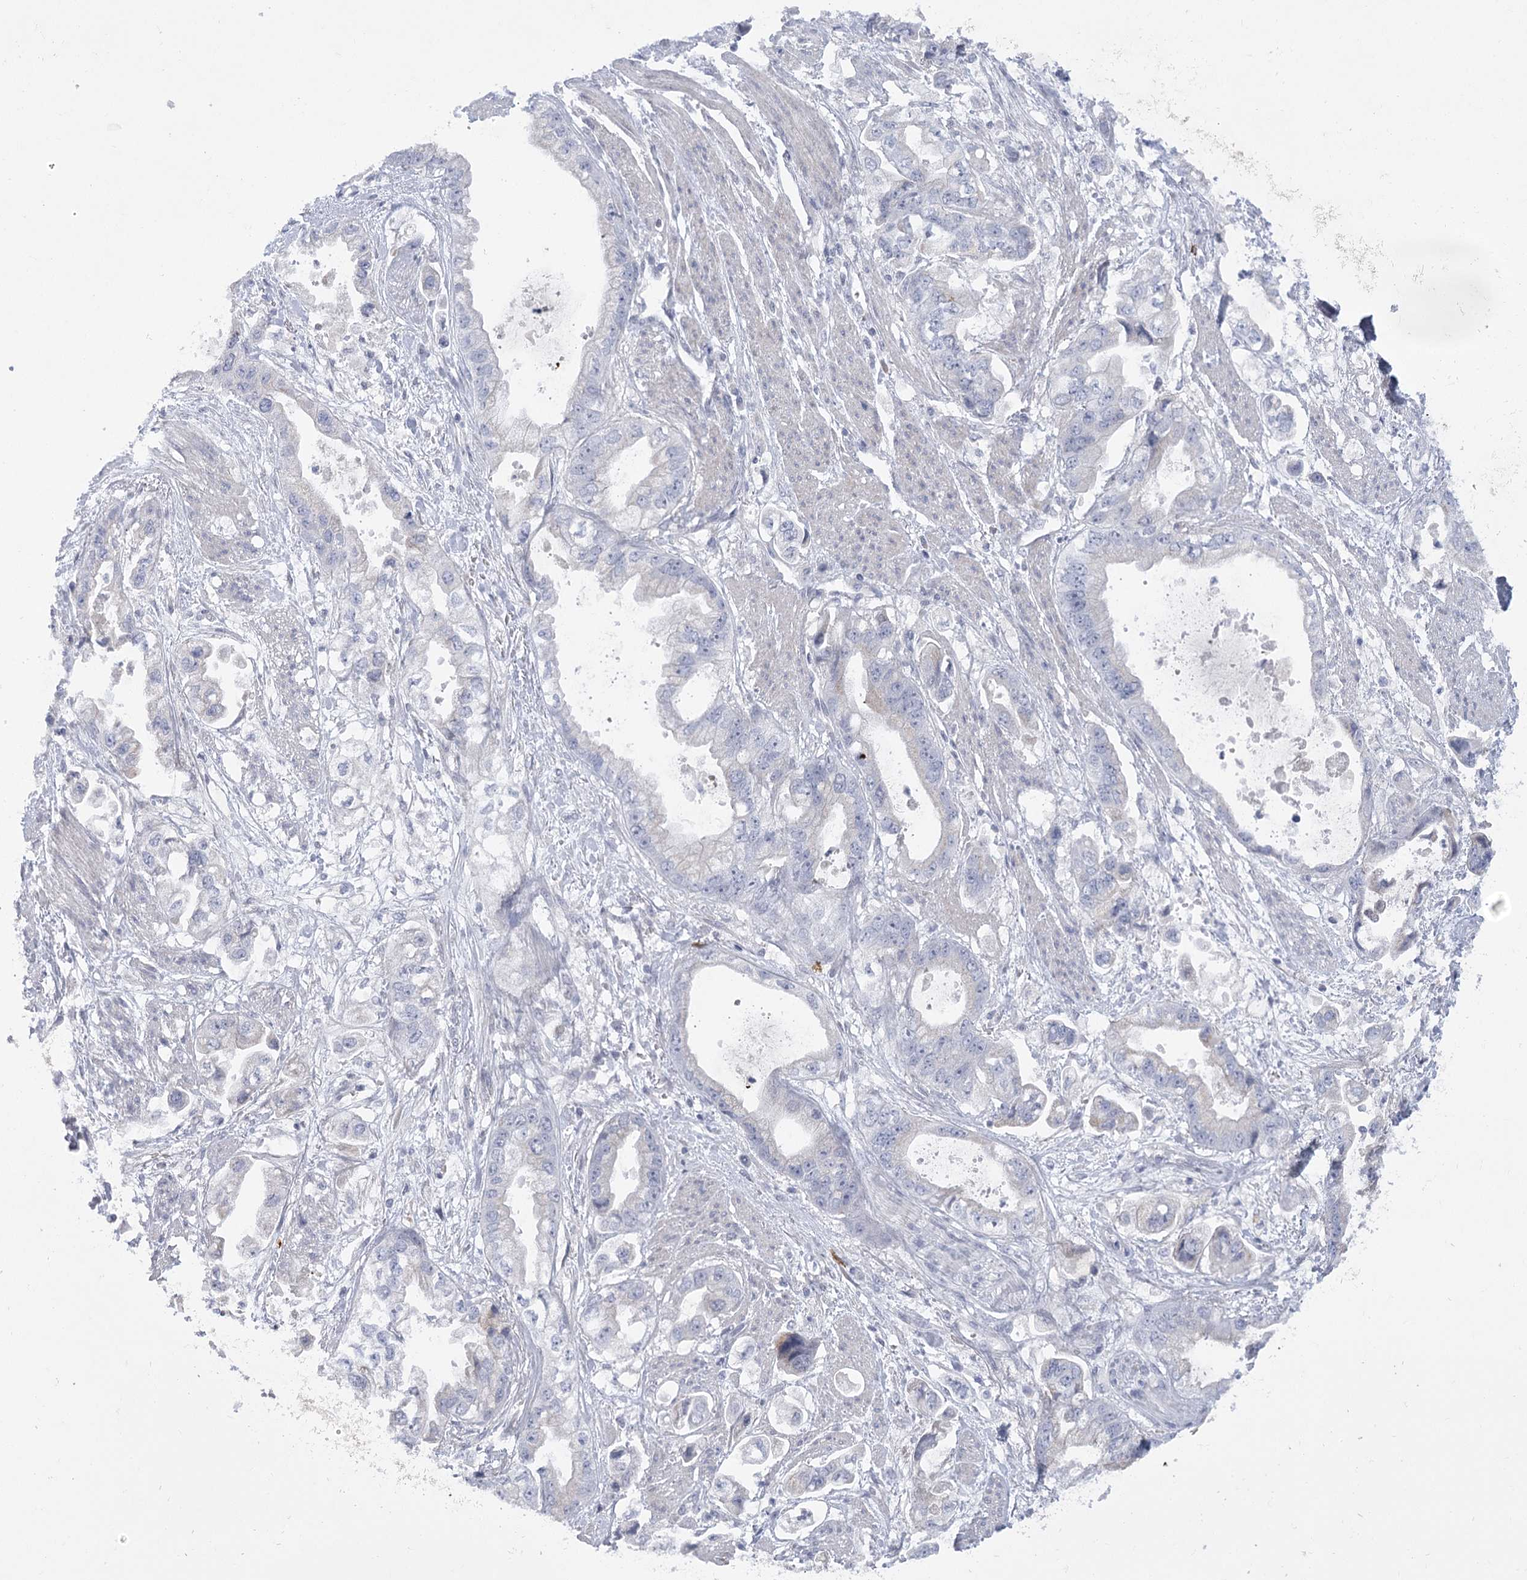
{"staining": {"intensity": "negative", "quantity": "none", "location": "none"}, "tissue": "stomach cancer", "cell_type": "Tumor cells", "image_type": "cancer", "snomed": [{"axis": "morphology", "description": "Adenocarcinoma, NOS"}, {"axis": "topography", "description": "Stomach"}], "caption": "Immunohistochemistry (IHC) micrograph of neoplastic tissue: human stomach cancer stained with DAB (3,3'-diaminobenzidine) exhibits no significant protein expression in tumor cells.", "gene": "FAM76B", "patient": {"sex": "male", "age": 62}}